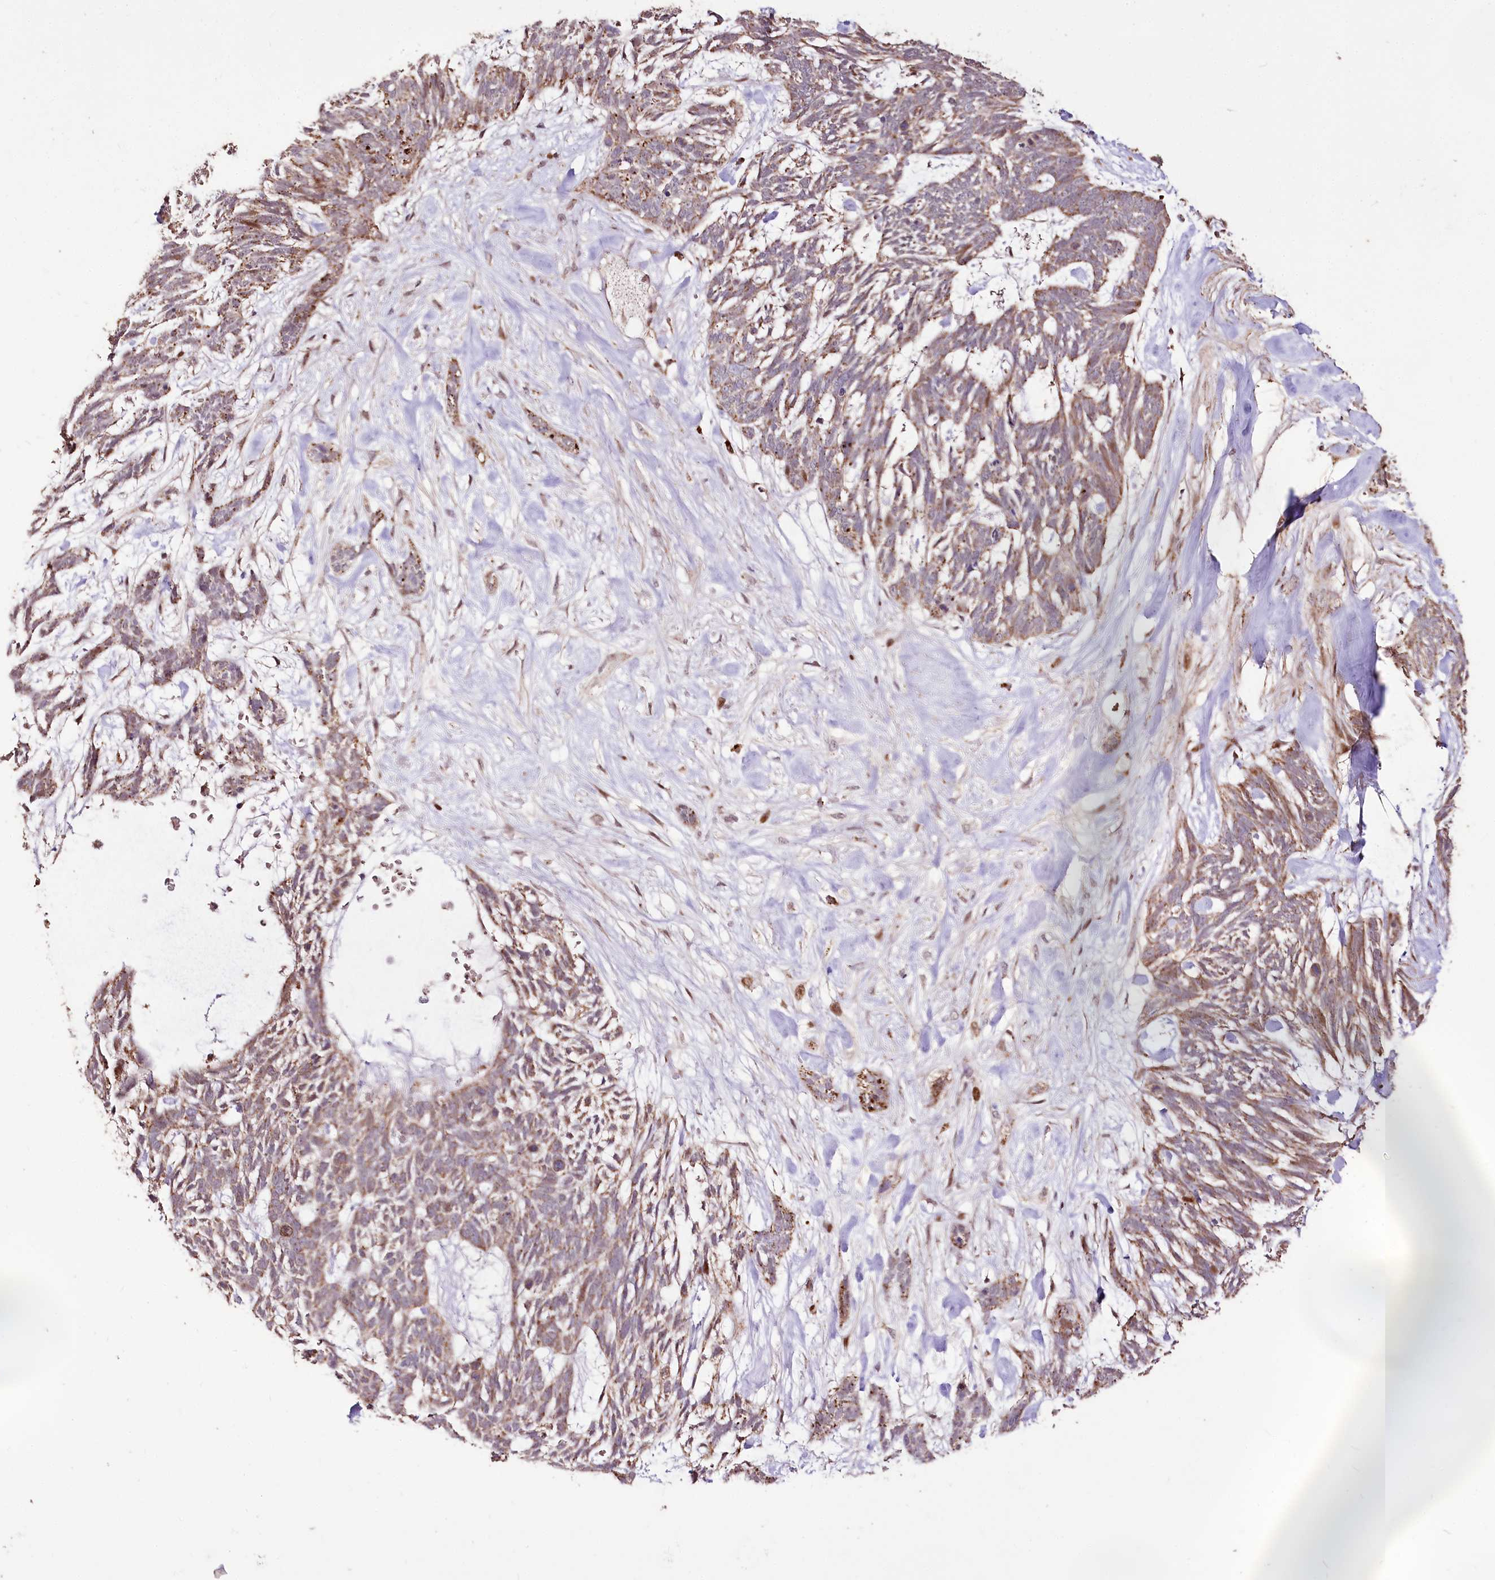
{"staining": {"intensity": "weak", "quantity": "25%-75%", "location": "cytoplasmic/membranous"}, "tissue": "skin cancer", "cell_type": "Tumor cells", "image_type": "cancer", "snomed": [{"axis": "morphology", "description": "Basal cell carcinoma"}, {"axis": "topography", "description": "Skin"}], "caption": "An IHC micrograph of tumor tissue is shown. Protein staining in brown labels weak cytoplasmic/membranous positivity in skin cancer within tumor cells. The staining is performed using DAB (3,3'-diaminobenzidine) brown chromogen to label protein expression. The nuclei are counter-stained blue using hematoxylin.", "gene": "CARD19", "patient": {"sex": "male", "age": 88}}